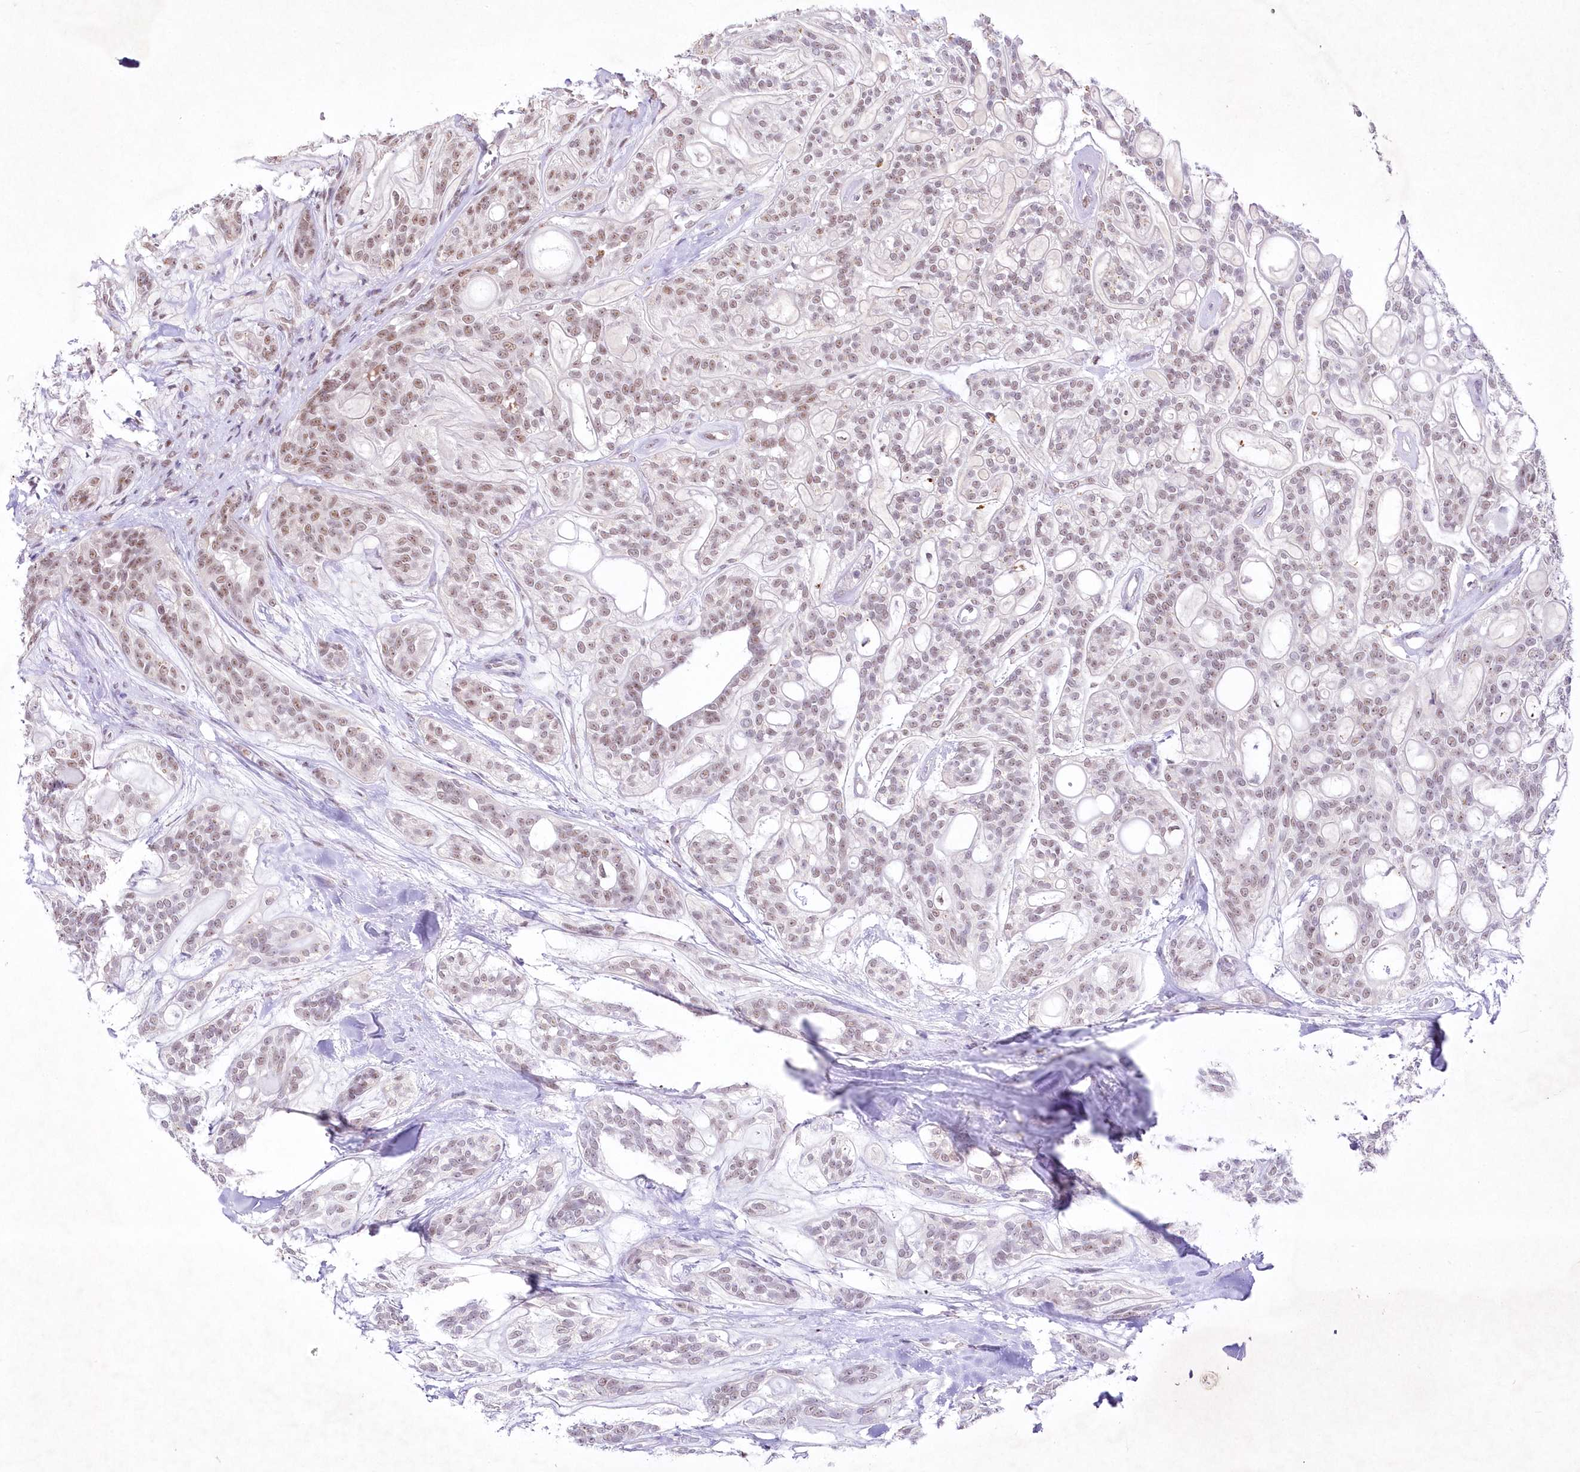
{"staining": {"intensity": "moderate", "quantity": "25%-75%", "location": "nuclear"}, "tissue": "head and neck cancer", "cell_type": "Tumor cells", "image_type": "cancer", "snomed": [{"axis": "morphology", "description": "Adenocarcinoma, NOS"}, {"axis": "topography", "description": "Head-Neck"}], "caption": "A high-resolution photomicrograph shows immunohistochemistry (IHC) staining of head and neck cancer, which displays moderate nuclear staining in approximately 25%-75% of tumor cells.", "gene": "RBM27", "patient": {"sex": "male", "age": 66}}